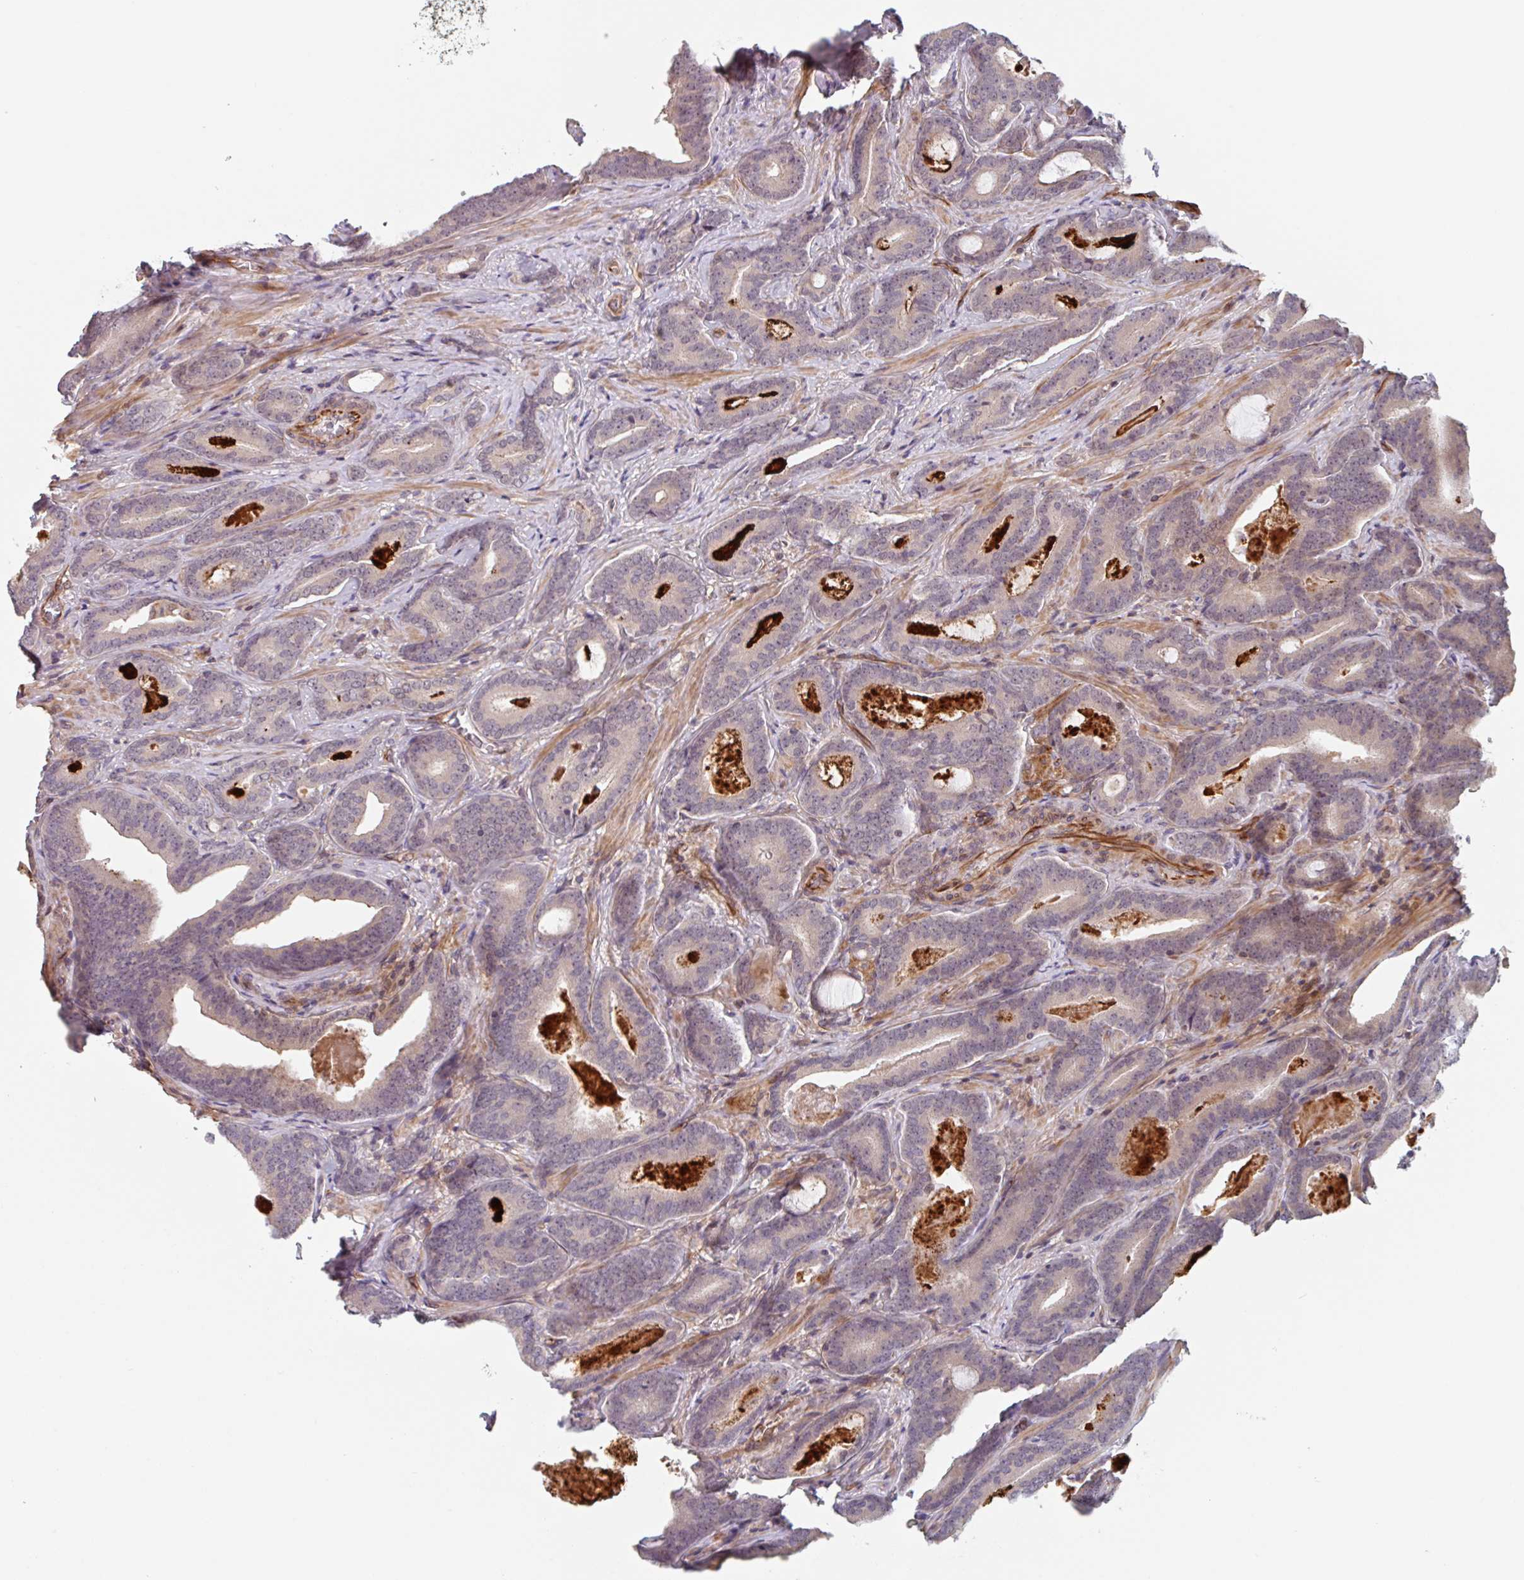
{"staining": {"intensity": "negative", "quantity": "none", "location": "none"}, "tissue": "prostate cancer", "cell_type": "Tumor cells", "image_type": "cancer", "snomed": [{"axis": "morphology", "description": "Adenocarcinoma, Low grade"}, {"axis": "topography", "description": "Prostate and seminal vesicle, NOS"}], "caption": "Immunohistochemistry (IHC) of human prostate cancer displays no staining in tumor cells.", "gene": "NUB1", "patient": {"sex": "male", "age": 61}}